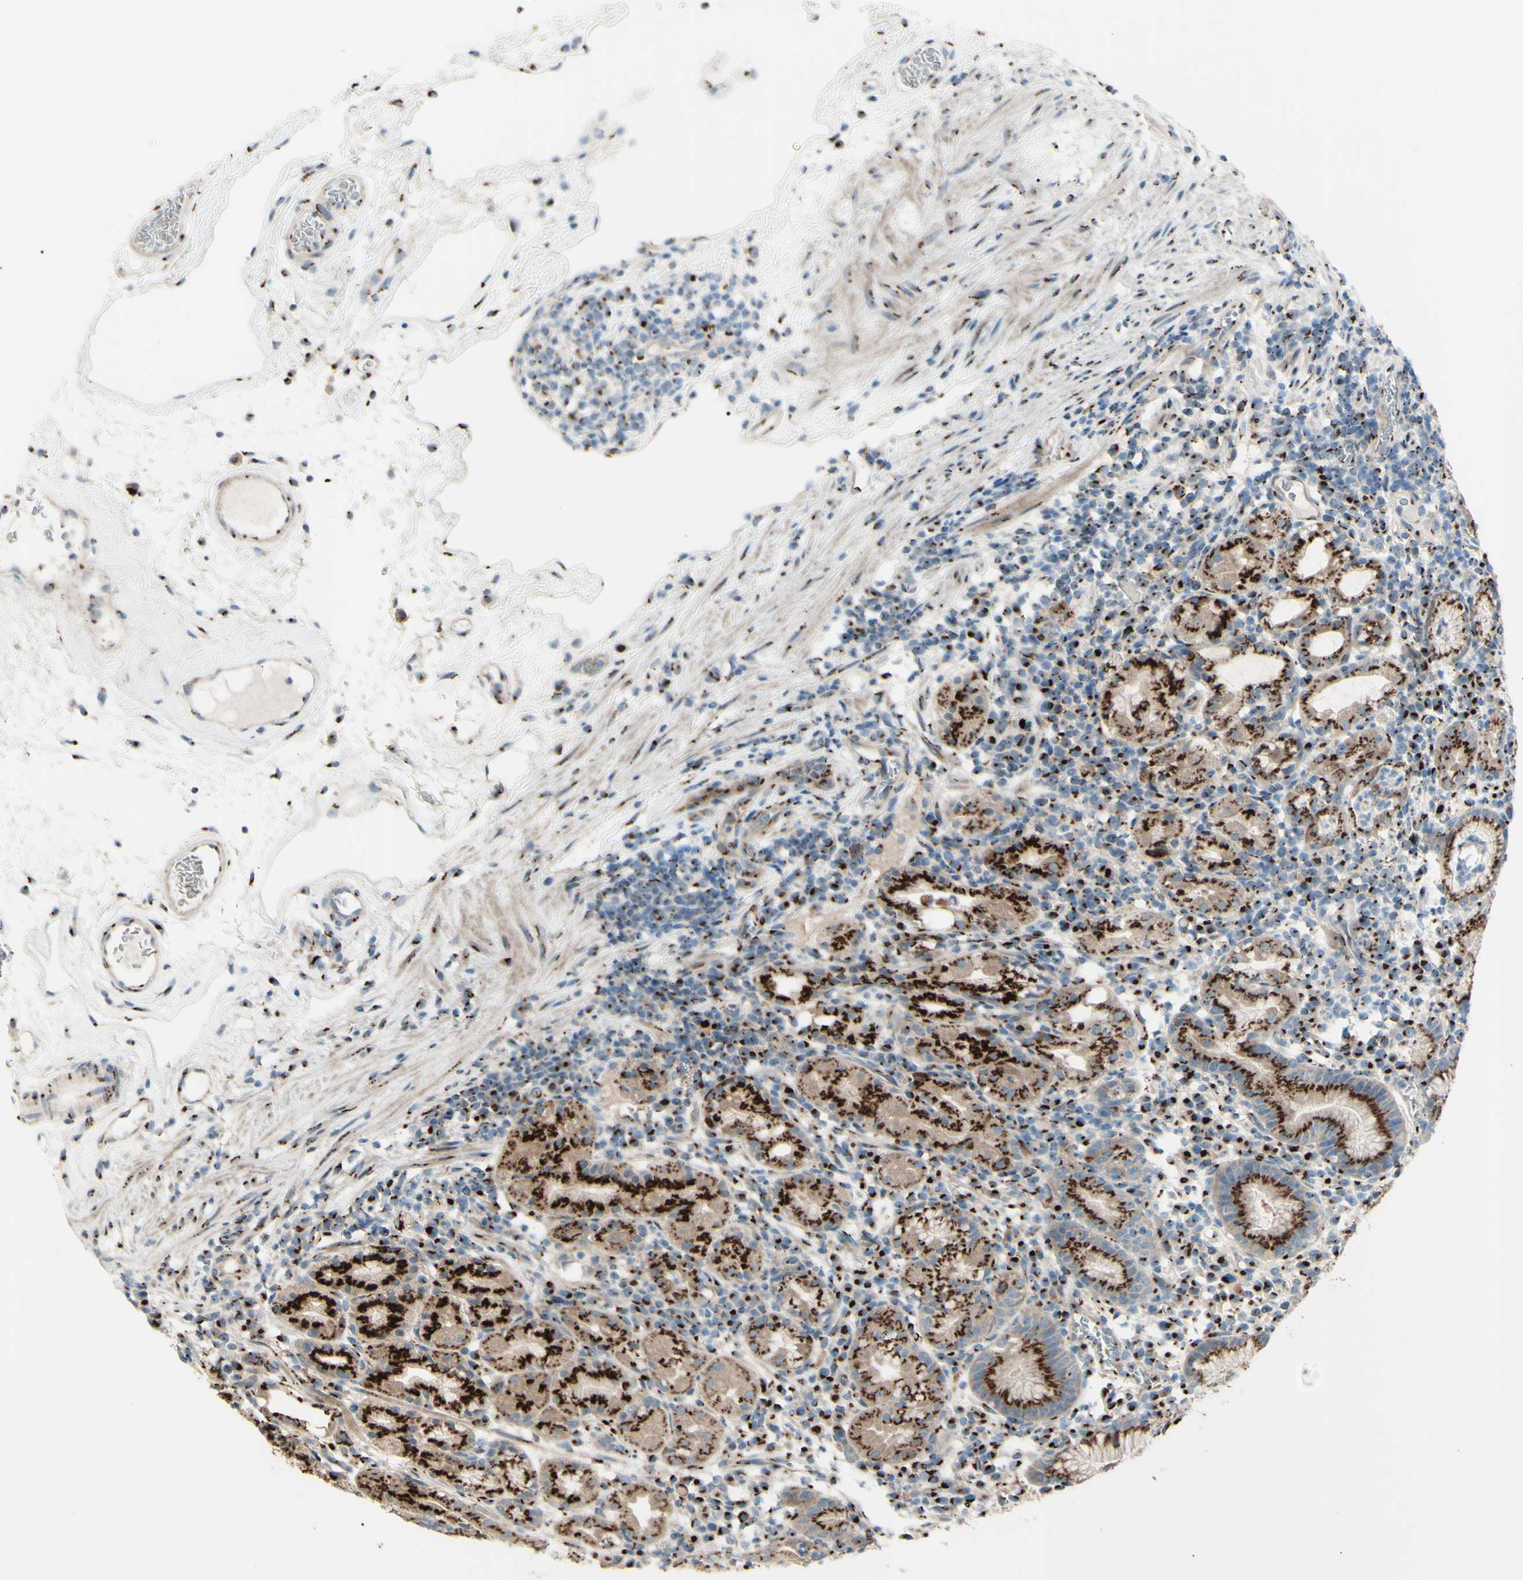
{"staining": {"intensity": "moderate", "quantity": ">75%", "location": "cytoplasmic/membranous"}, "tissue": "stomach", "cell_type": "Glandular cells", "image_type": "normal", "snomed": [{"axis": "morphology", "description": "Normal tissue, NOS"}, {"axis": "topography", "description": "Stomach"}, {"axis": "topography", "description": "Stomach, lower"}], "caption": "Immunohistochemical staining of benign stomach reveals medium levels of moderate cytoplasmic/membranous expression in approximately >75% of glandular cells.", "gene": "BPNT2", "patient": {"sex": "female", "age": 75}}